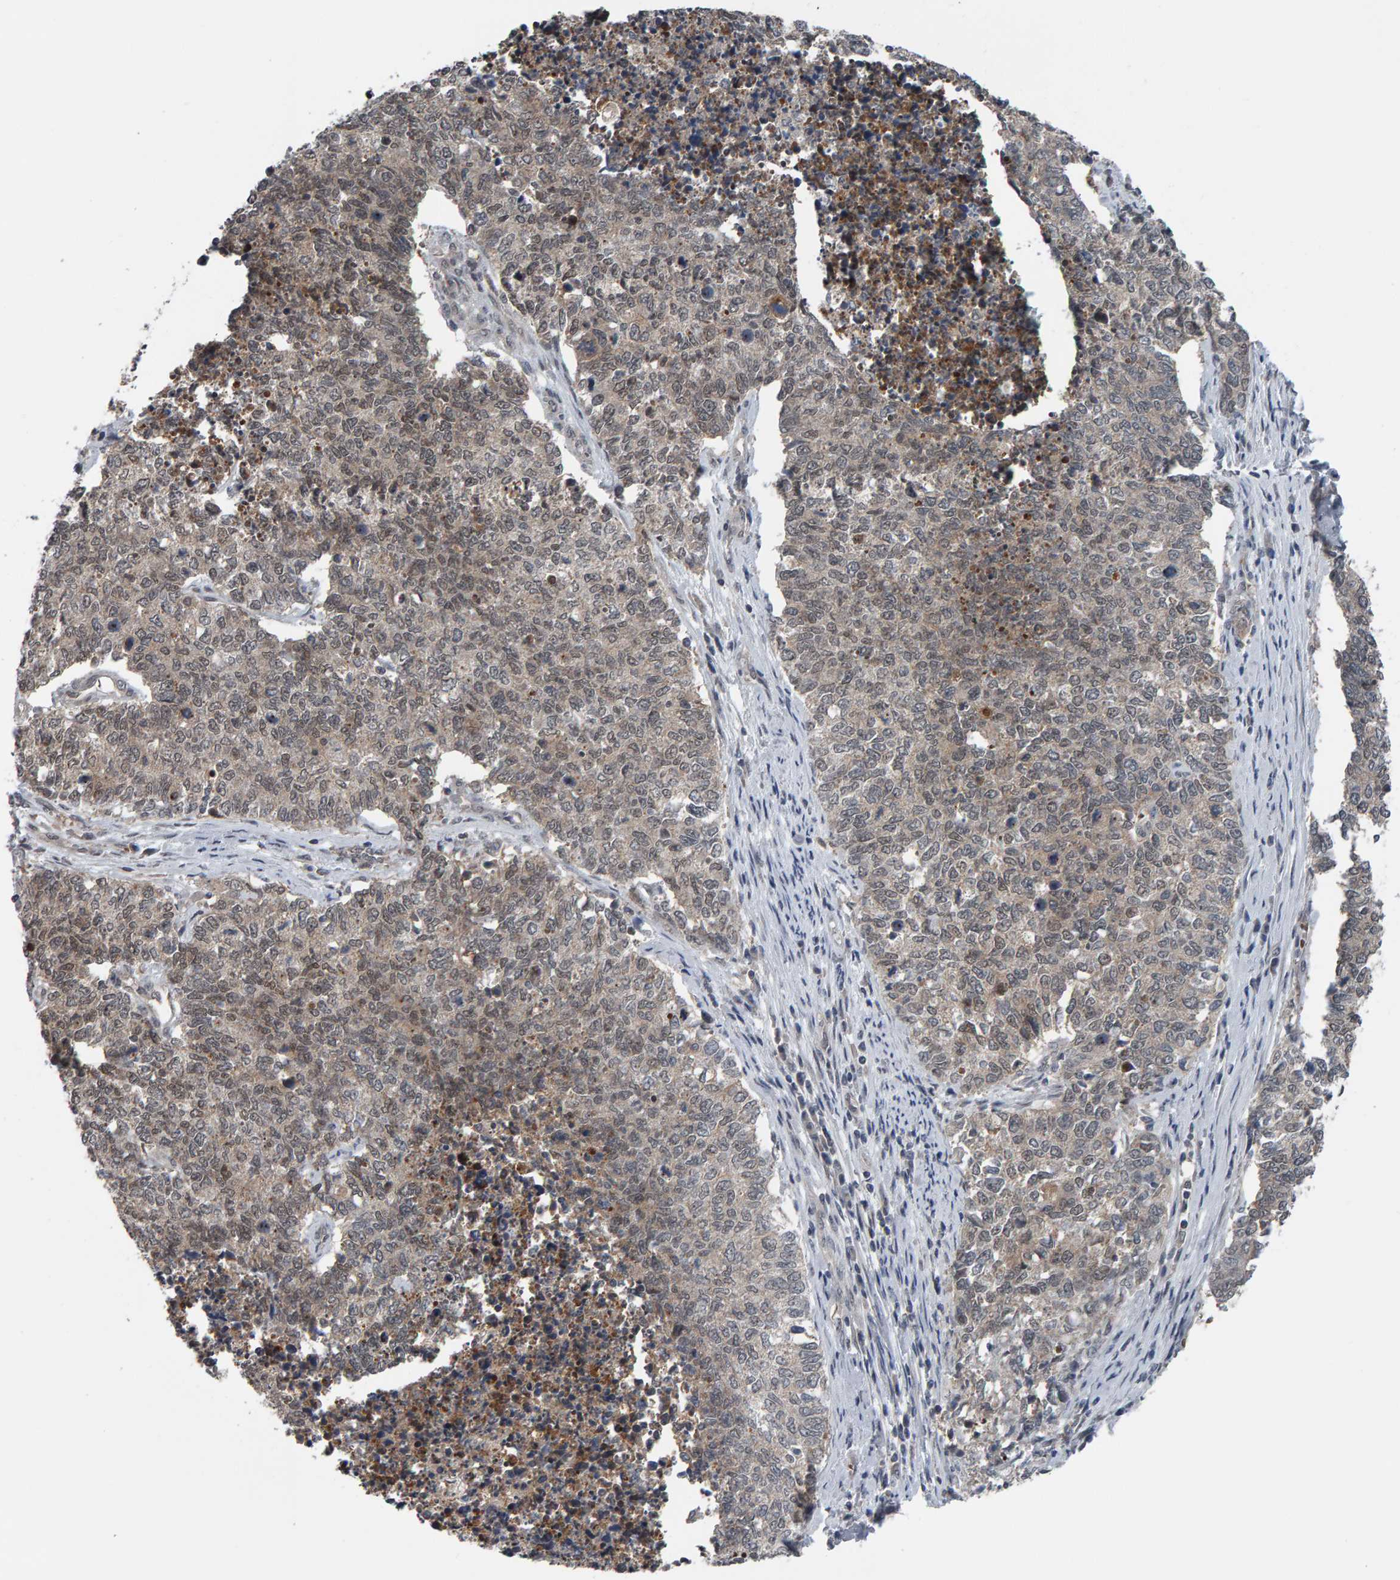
{"staining": {"intensity": "weak", "quantity": "<25%", "location": "cytoplasmic/membranous"}, "tissue": "cervical cancer", "cell_type": "Tumor cells", "image_type": "cancer", "snomed": [{"axis": "morphology", "description": "Squamous cell carcinoma, NOS"}, {"axis": "topography", "description": "Cervix"}], "caption": "Cervical cancer (squamous cell carcinoma) was stained to show a protein in brown. There is no significant staining in tumor cells.", "gene": "COASY", "patient": {"sex": "female", "age": 63}}